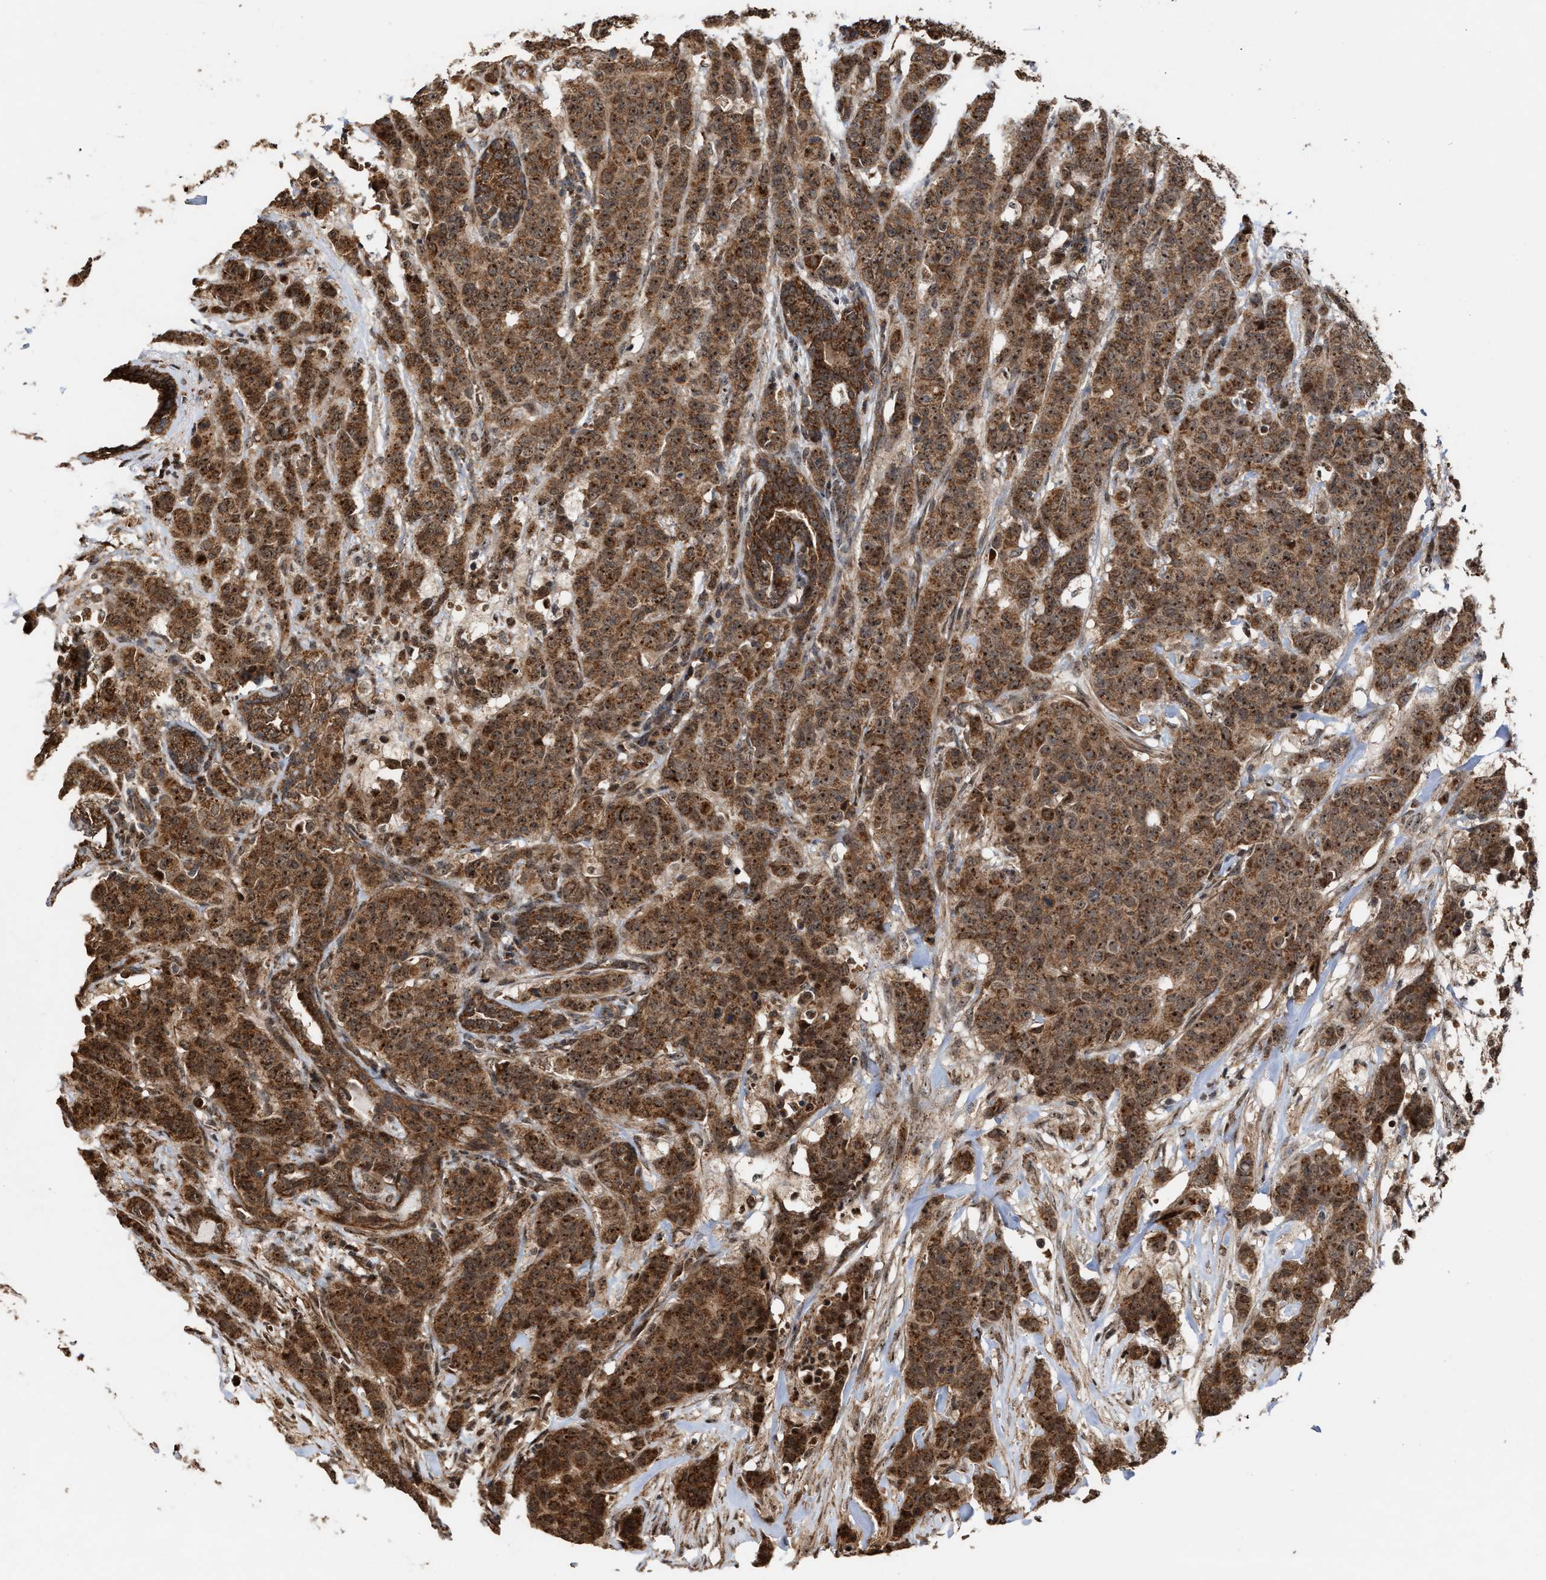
{"staining": {"intensity": "strong", "quantity": ">75%", "location": "cytoplasmic/membranous,nuclear"}, "tissue": "breast cancer", "cell_type": "Tumor cells", "image_type": "cancer", "snomed": [{"axis": "morphology", "description": "Normal tissue, NOS"}, {"axis": "morphology", "description": "Duct carcinoma"}, {"axis": "topography", "description": "Breast"}], "caption": "DAB (3,3'-diaminobenzidine) immunohistochemical staining of intraductal carcinoma (breast) shows strong cytoplasmic/membranous and nuclear protein expression in about >75% of tumor cells.", "gene": "EXOSC2", "patient": {"sex": "female", "age": 40}}